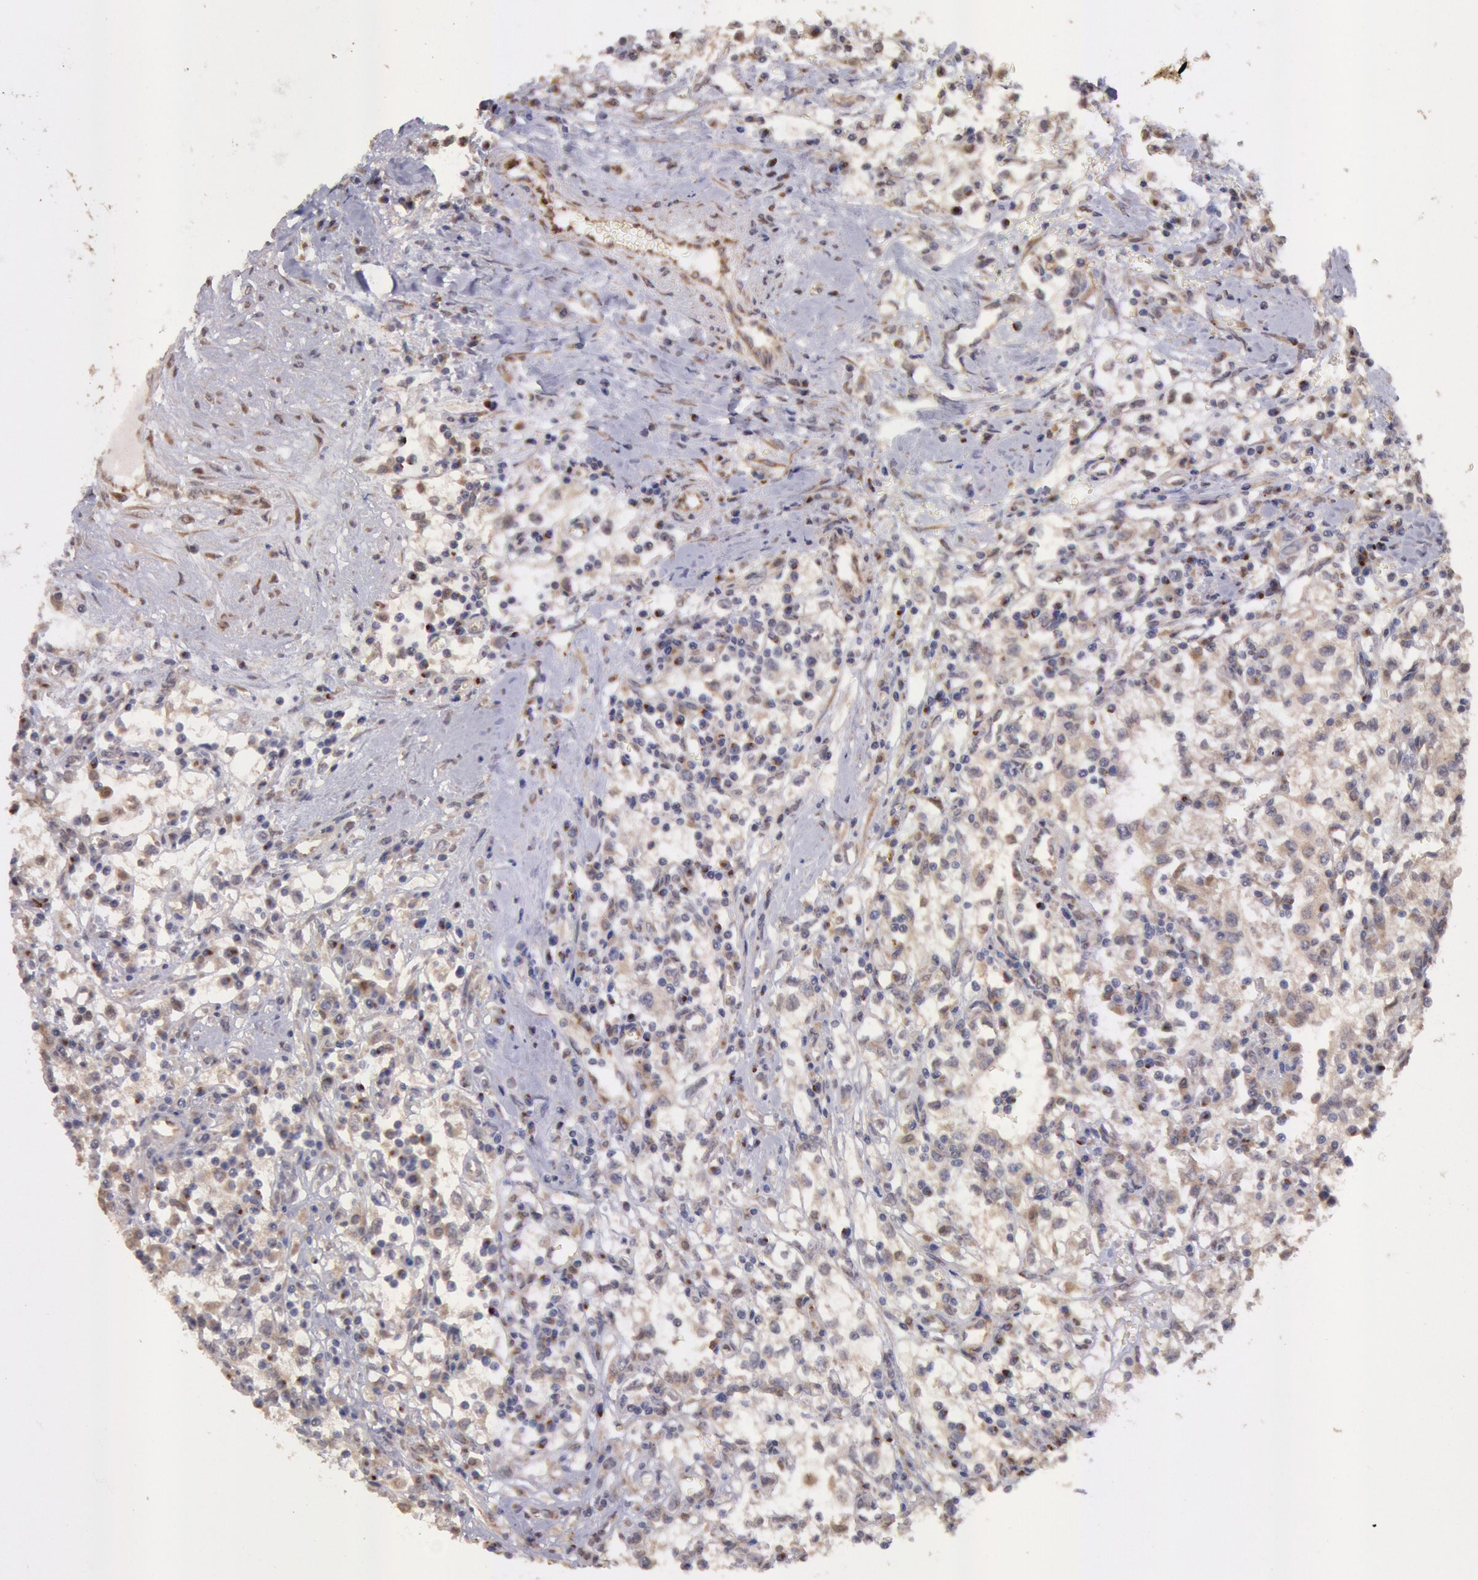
{"staining": {"intensity": "weak", "quantity": "25%-75%", "location": "cytoplasmic/membranous"}, "tissue": "renal cancer", "cell_type": "Tumor cells", "image_type": "cancer", "snomed": [{"axis": "morphology", "description": "Adenocarcinoma, NOS"}, {"axis": "topography", "description": "Kidney"}], "caption": "IHC (DAB (3,3'-diaminobenzidine)) staining of human renal cancer (adenocarcinoma) shows weak cytoplasmic/membranous protein staining in approximately 25%-75% of tumor cells.", "gene": "COMT", "patient": {"sex": "male", "age": 82}}